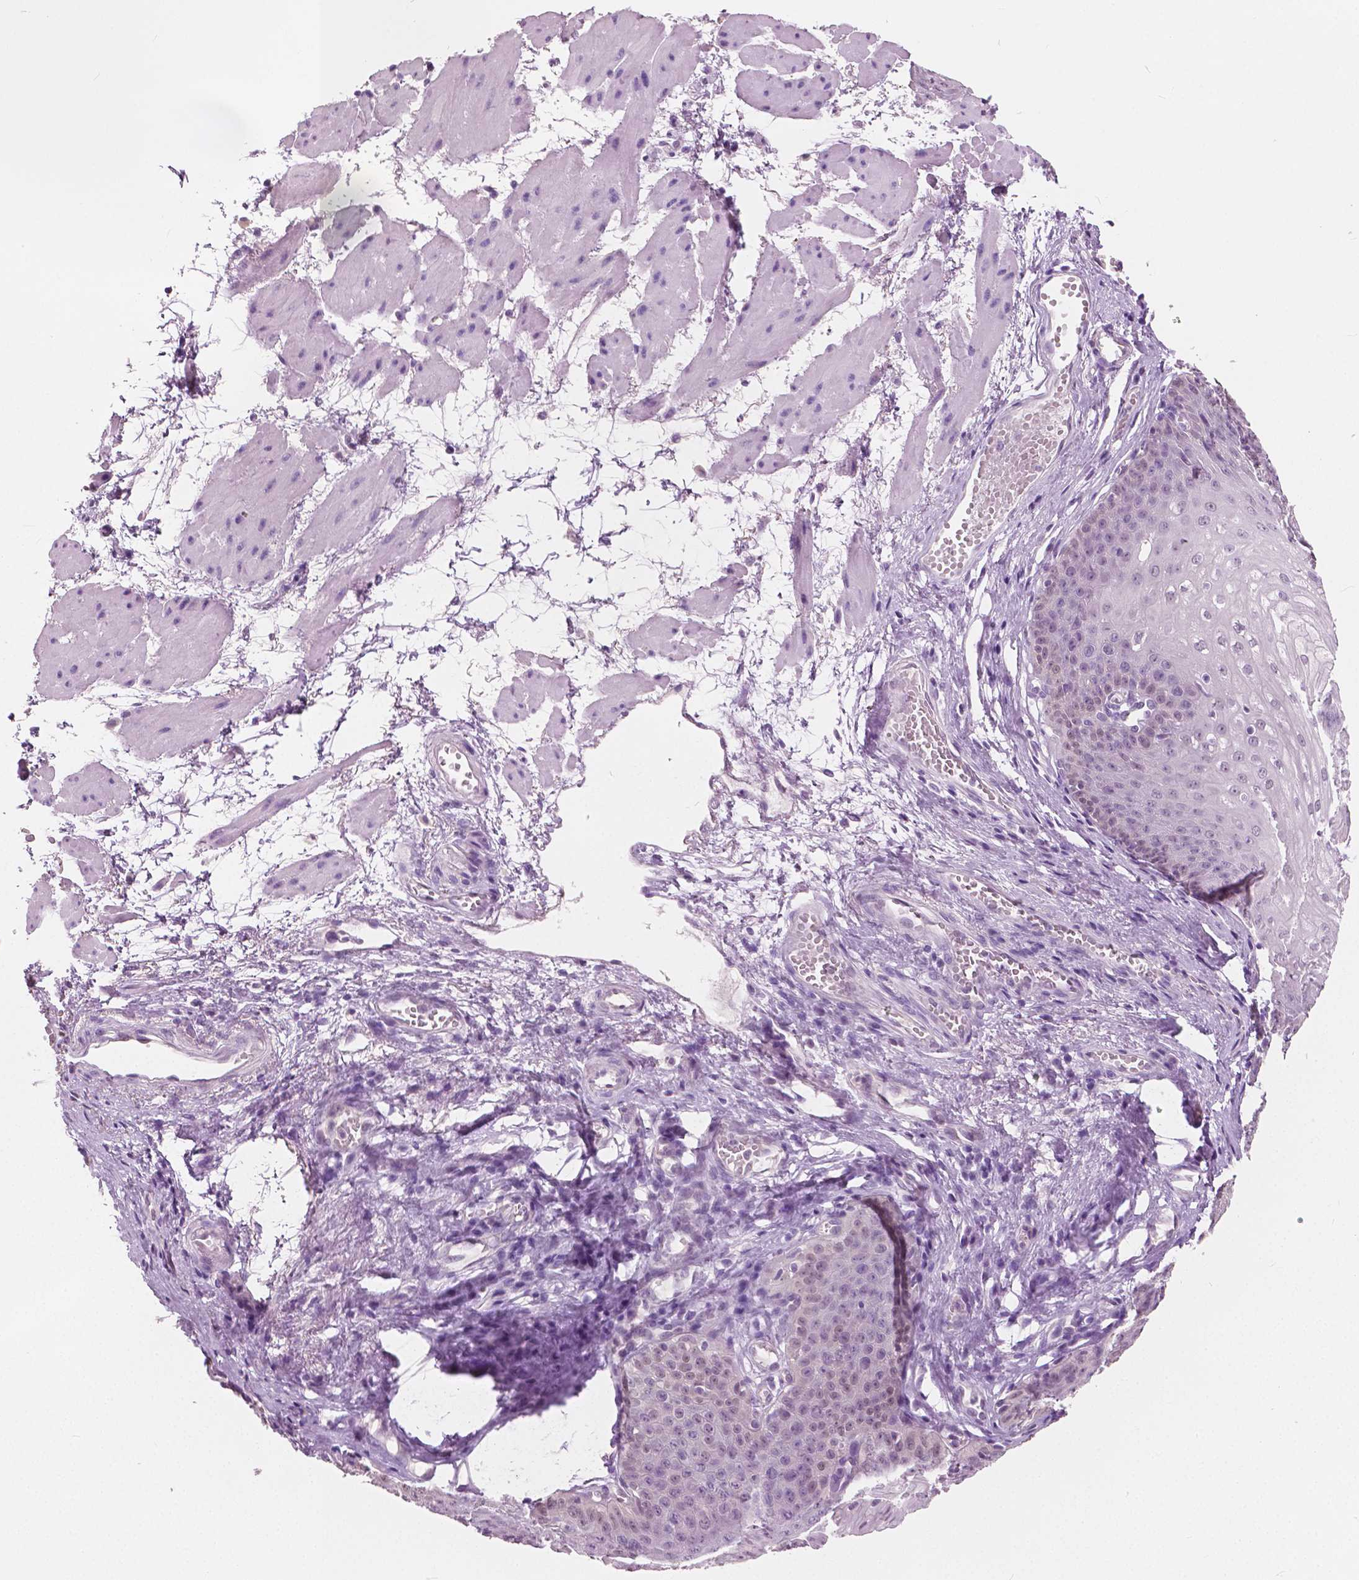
{"staining": {"intensity": "weak", "quantity": "<25%", "location": "nuclear"}, "tissue": "esophagus", "cell_type": "Squamous epithelial cells", "image_type": "normal", "snomed": [{"axis": "morphology", "description": "Normal tissue, NOS"}, {"axis": "topography", "description": "Esophagus"}], "caption": "Immunohistochemistry (IHC) photomicrograph of unremarkable esophagus: human esophagus stained with DAB exhibits no significant protein expression in squamous epithelial cells.", "gene": "TKFC", "patient": {"sex": "male", "age": 71}}